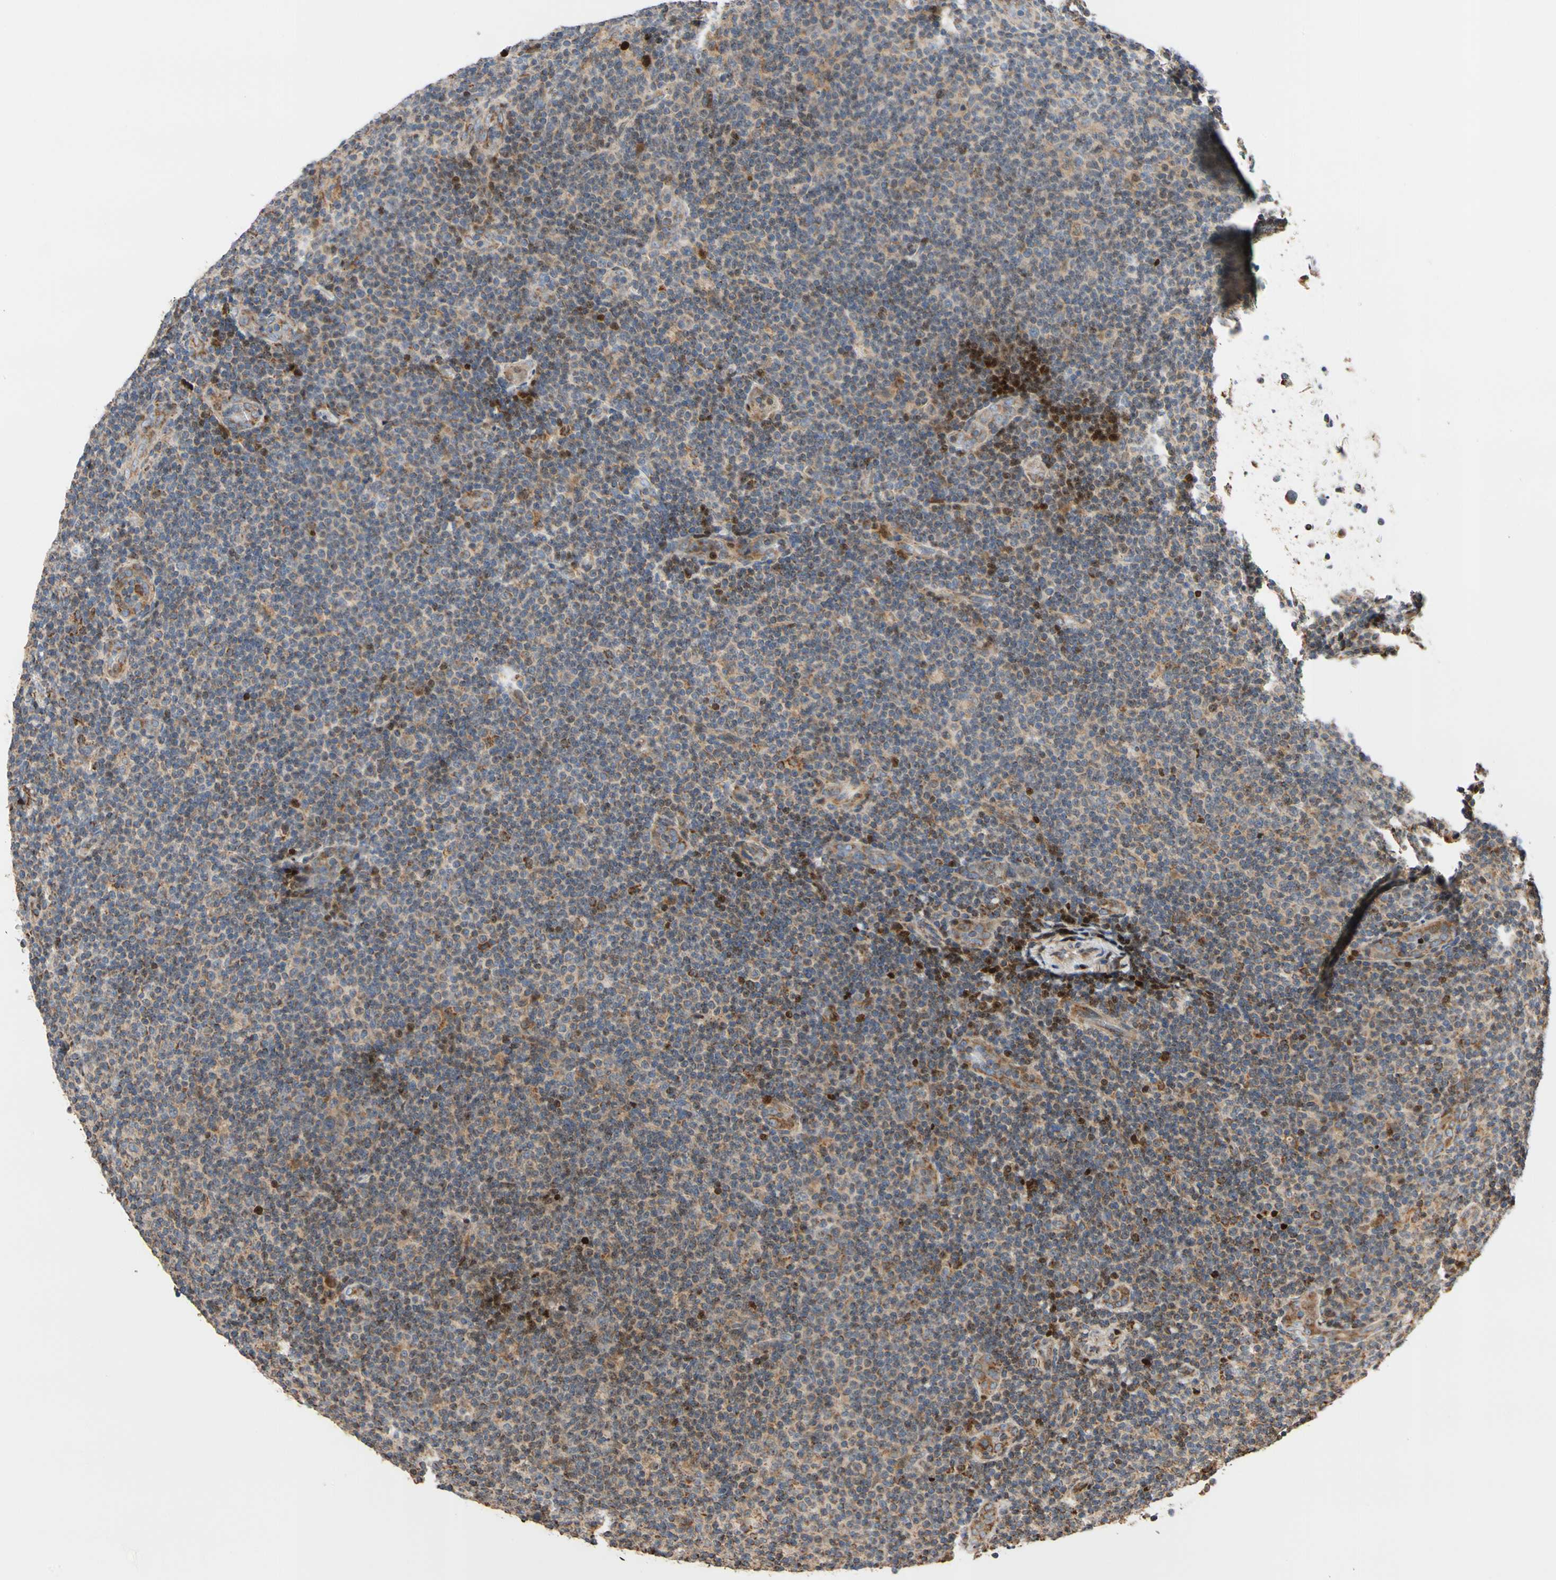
{"staining": {"intensity": "moderate", "quantity": "25%-75%", "location": "cytoplasmic/membranous"}, "tissue": "lymphoma", "cell_type": "Tumor cells", "image_type": "cancer", "snomed": [{"axis": "morphology", "description": "Malignant lymphoma, non-Hodgkin's type, Low grade"}, {"axis": "topography", "description": "Lymph node"}], "caption": "The photomicrograph exhibits immunohistochemical staining of lymphoma. There is moderate cytoplasmic/membranous staining is identified in approximately 25%-75% of tumor cells.", "gene": "IP6K2", "patient": {"sex": "male", "age": 83}}